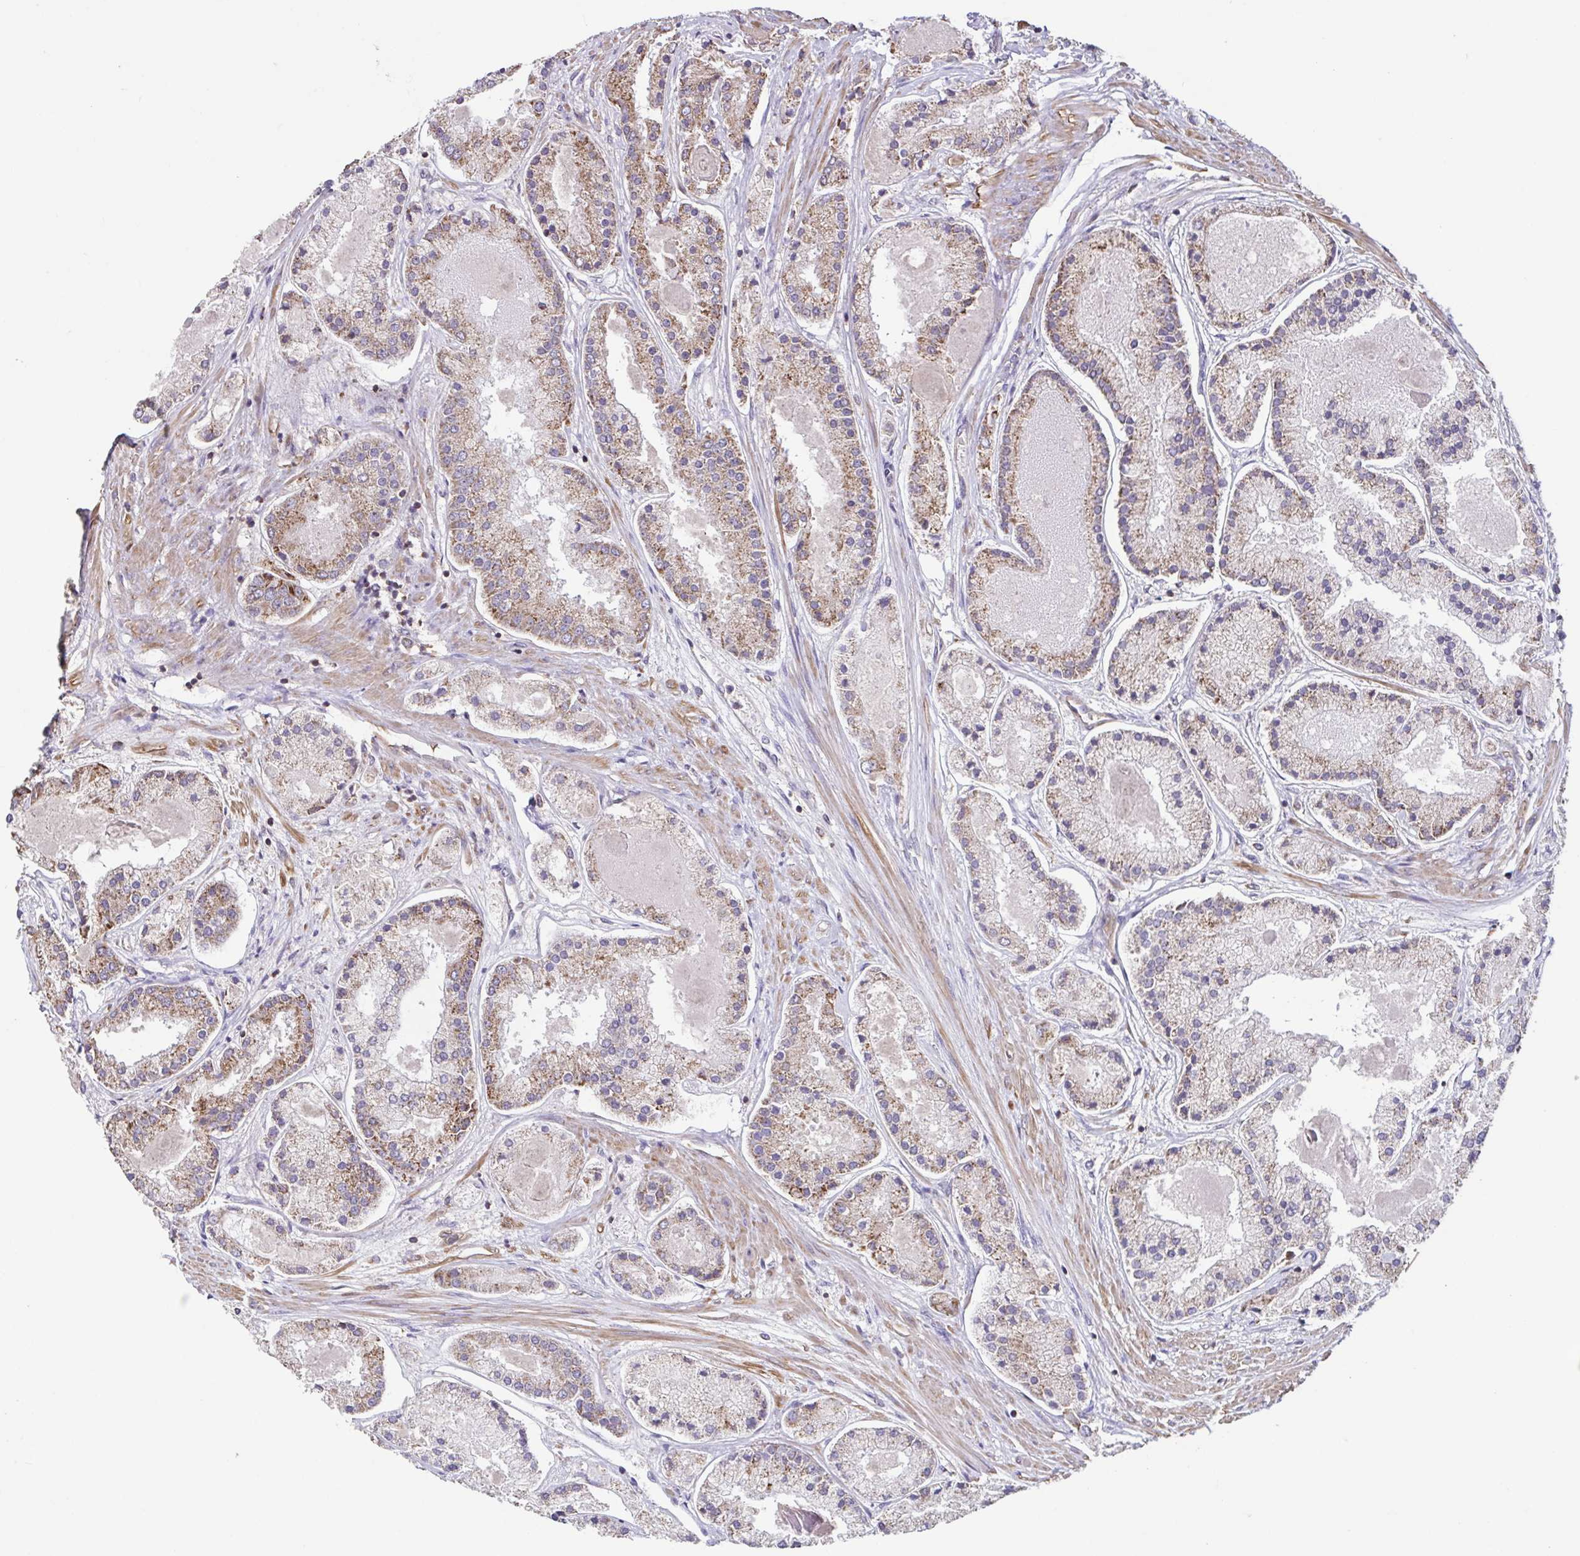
{"staining": {"intensity": "weak", "quantity": "25%-75%", "location": "cytoplasmic/membranous"}, "tissue": "prostate cancer", "cell_type": "Tumor cells", "image_type": "cancer", "snomed": [{"axis": "morphology", "description": "Adenocarcinoma, High grade"}, {"axis": "topography", "description": "Prostate"}], "caption": "A brown stain highlights weak cytoplasmic/membranous expression of a protein in human prostate cancer tumor cells.", "gene": "DIP2B", "patient": {"sex": "male", "age": 67}}